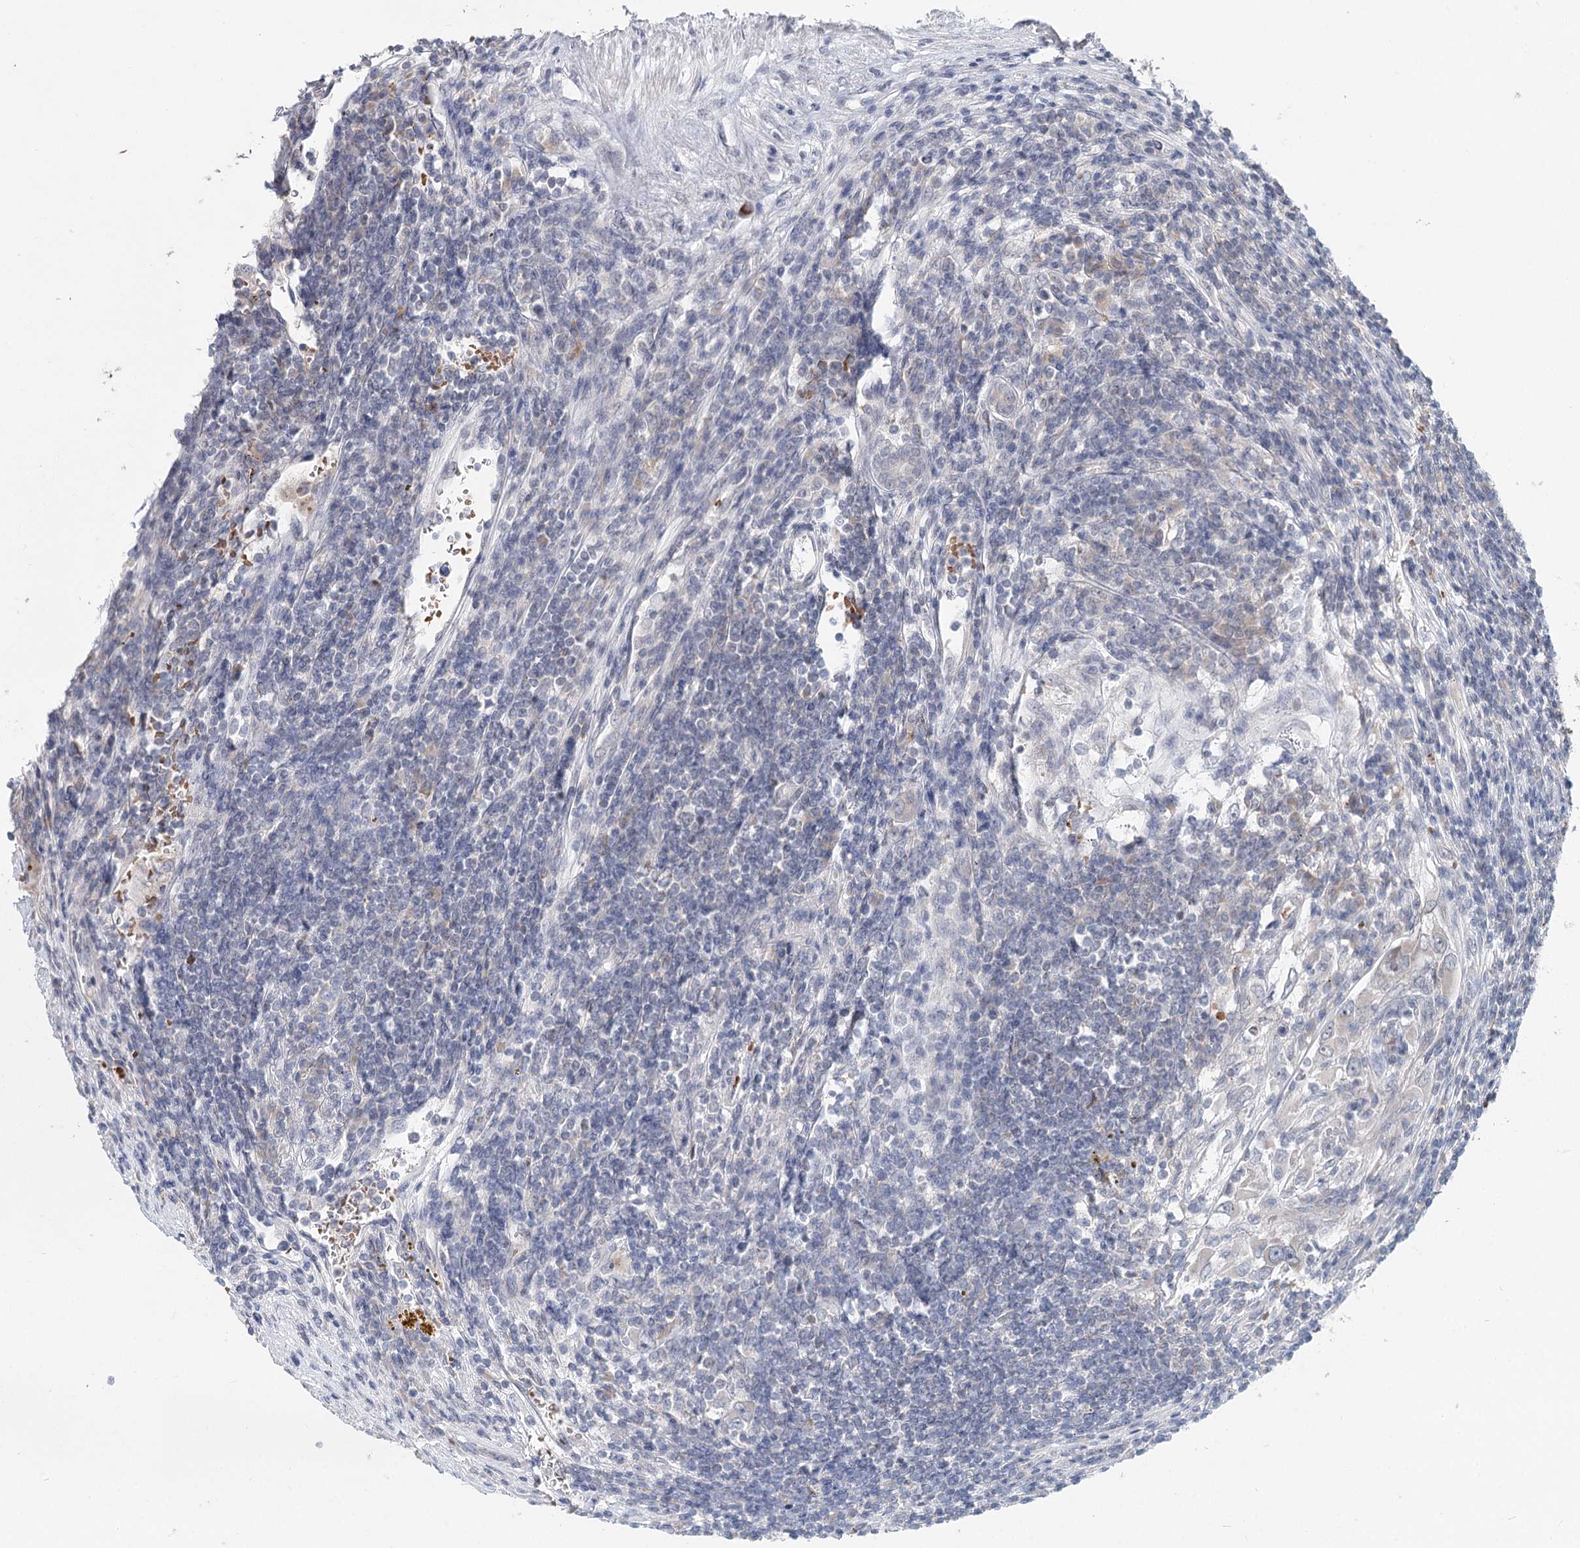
{"staining": {"intensity": "negative", "quantity": "none", "location": "none"}, "tissue": "renal cancer", "cell_type": "Tumor cells", "image_type": "cancer", "snomed": [{"axis": "morphology", "description": "Adenocarcinoma, NOS"}, {"axis": "topography", "description": "Kidney"}], "caption": "Protein analysis of renal cancer (adenocarcinoma) shows no significant staining in tumor cells. The staining is performed using DAB brown chromogen with nuclei counter-stained in using hematoxylin.", "gene": "FBXO7", "patient": {"sex": "female", "age": 52}}